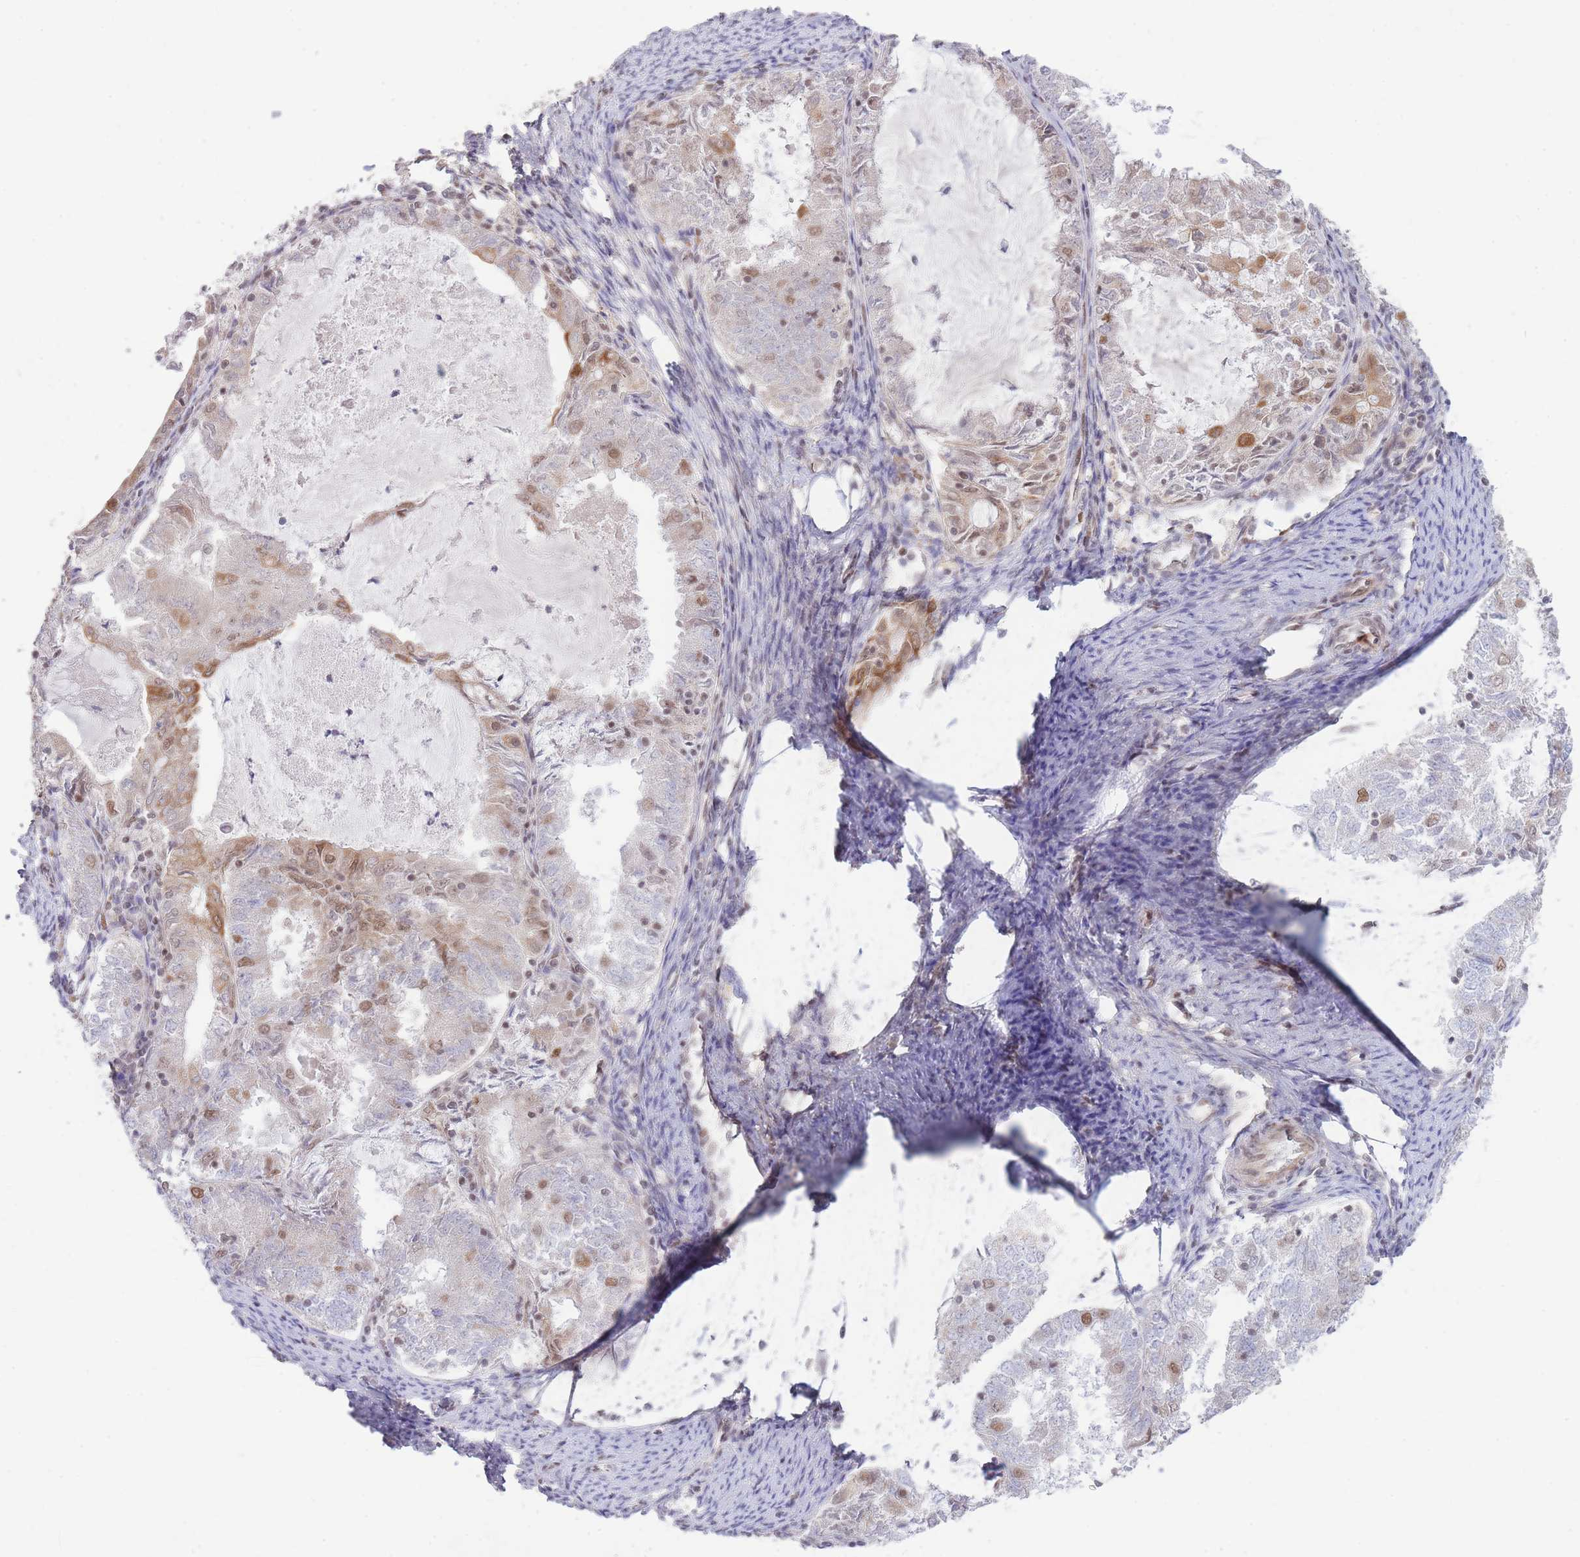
{"staining": {"intensity": "moderate", "quantity": "25%-75%", "location": "nuclear"}, "tissue": "endometrial cancer", "cell_type": "Tumor cells", "image_type": "cancer", "snomed": [{"axis": "morphology", "description": "Adenocarcinoma, NOS"}, {"axis": "topography", "description": "Endometrium"}], "caption": "The image exhibits immunohistochemical staining of endometrial cancer (adenocarcinoma). There is moderate nuclear positivity is identified in approximately 25%-75% of tumor cells.", "gene": "CARD8", "patient": {"sex": "female", "age": 57}}